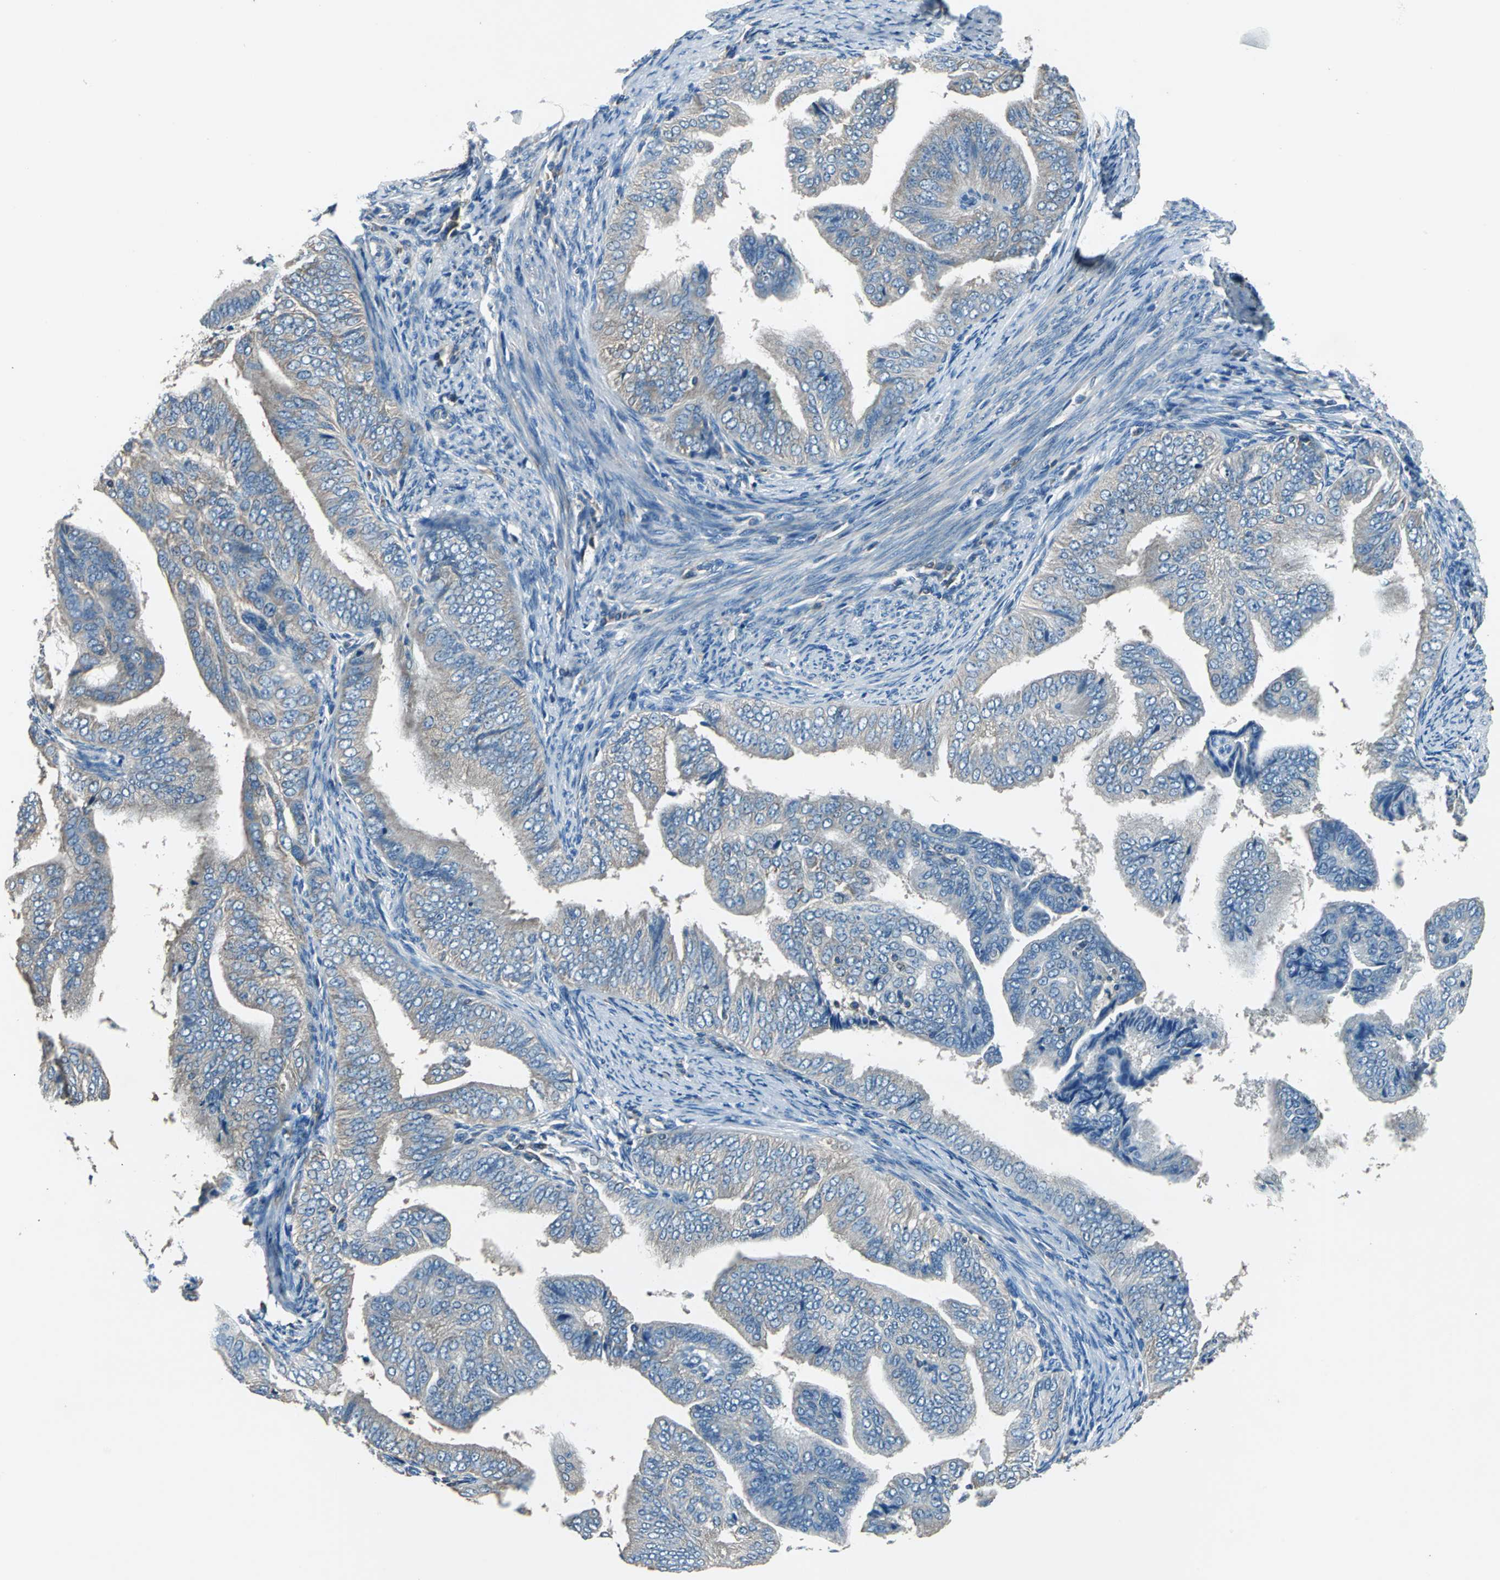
{"staining": {"intensity": "weak", "quantity": "<25%", "location": "cytoplasmic/membranous"}, "tissue": "endometrial cancer", "cell_type": "Tumor cells", "image_type": "cancer", "snomed": [{"axis": "morphology", "description": "Adenocarcinoma, NOS"}, {"axis": "topography", "description": "Endometrium"}], "caption": "The IHC photomicrograph has no significant positivity in tumor cells of adenocarcinoma (endometrial) tissue.", "gene": "PRKCA", "patient": {"sex": "female", "age": 58}}